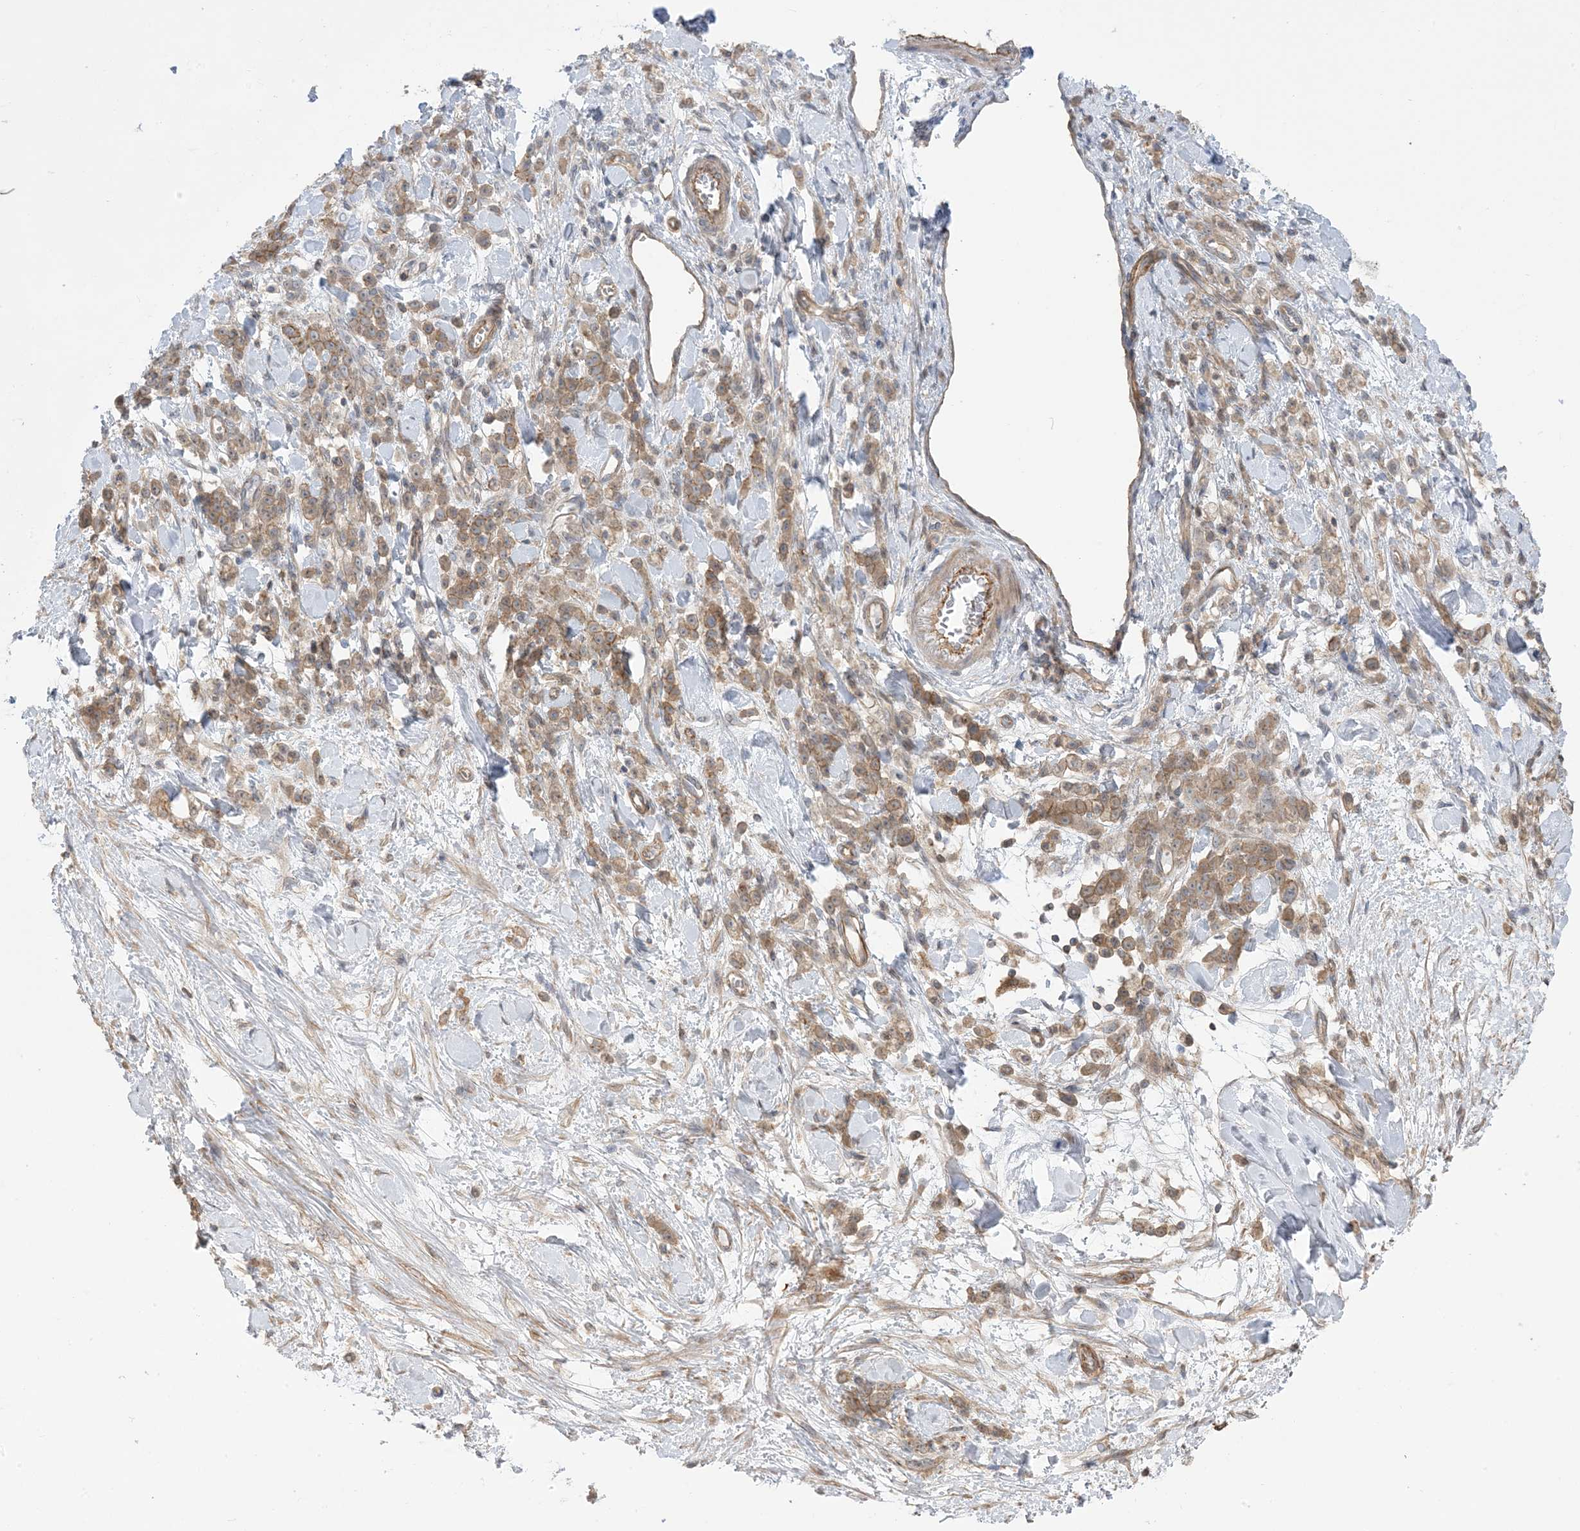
{"staining": {"intensity": "moderate", "quantity": ">75%", "location": "cytoplasmic/membranous"}, "tissue": "stomach cancer", "cell_type": "Tumor cells", "image_type": "cancer", "snomed": [{"axis": "morphology", "description": "Normal tissue, NOS"}, {"axis": "morphology", "description": "Adenocarcinoma, NOS"}, {"axis": "topography", "description": "Stomach"}], "caption": "Immunohistochemical staining of human stomach adenocarcinoma displays medium levels of moderate cytoplasmic/membranous protein positivity in about >75% of tumor cells.", "gene": "ICMT", "patient": {"sex": "male", "age": 82}}